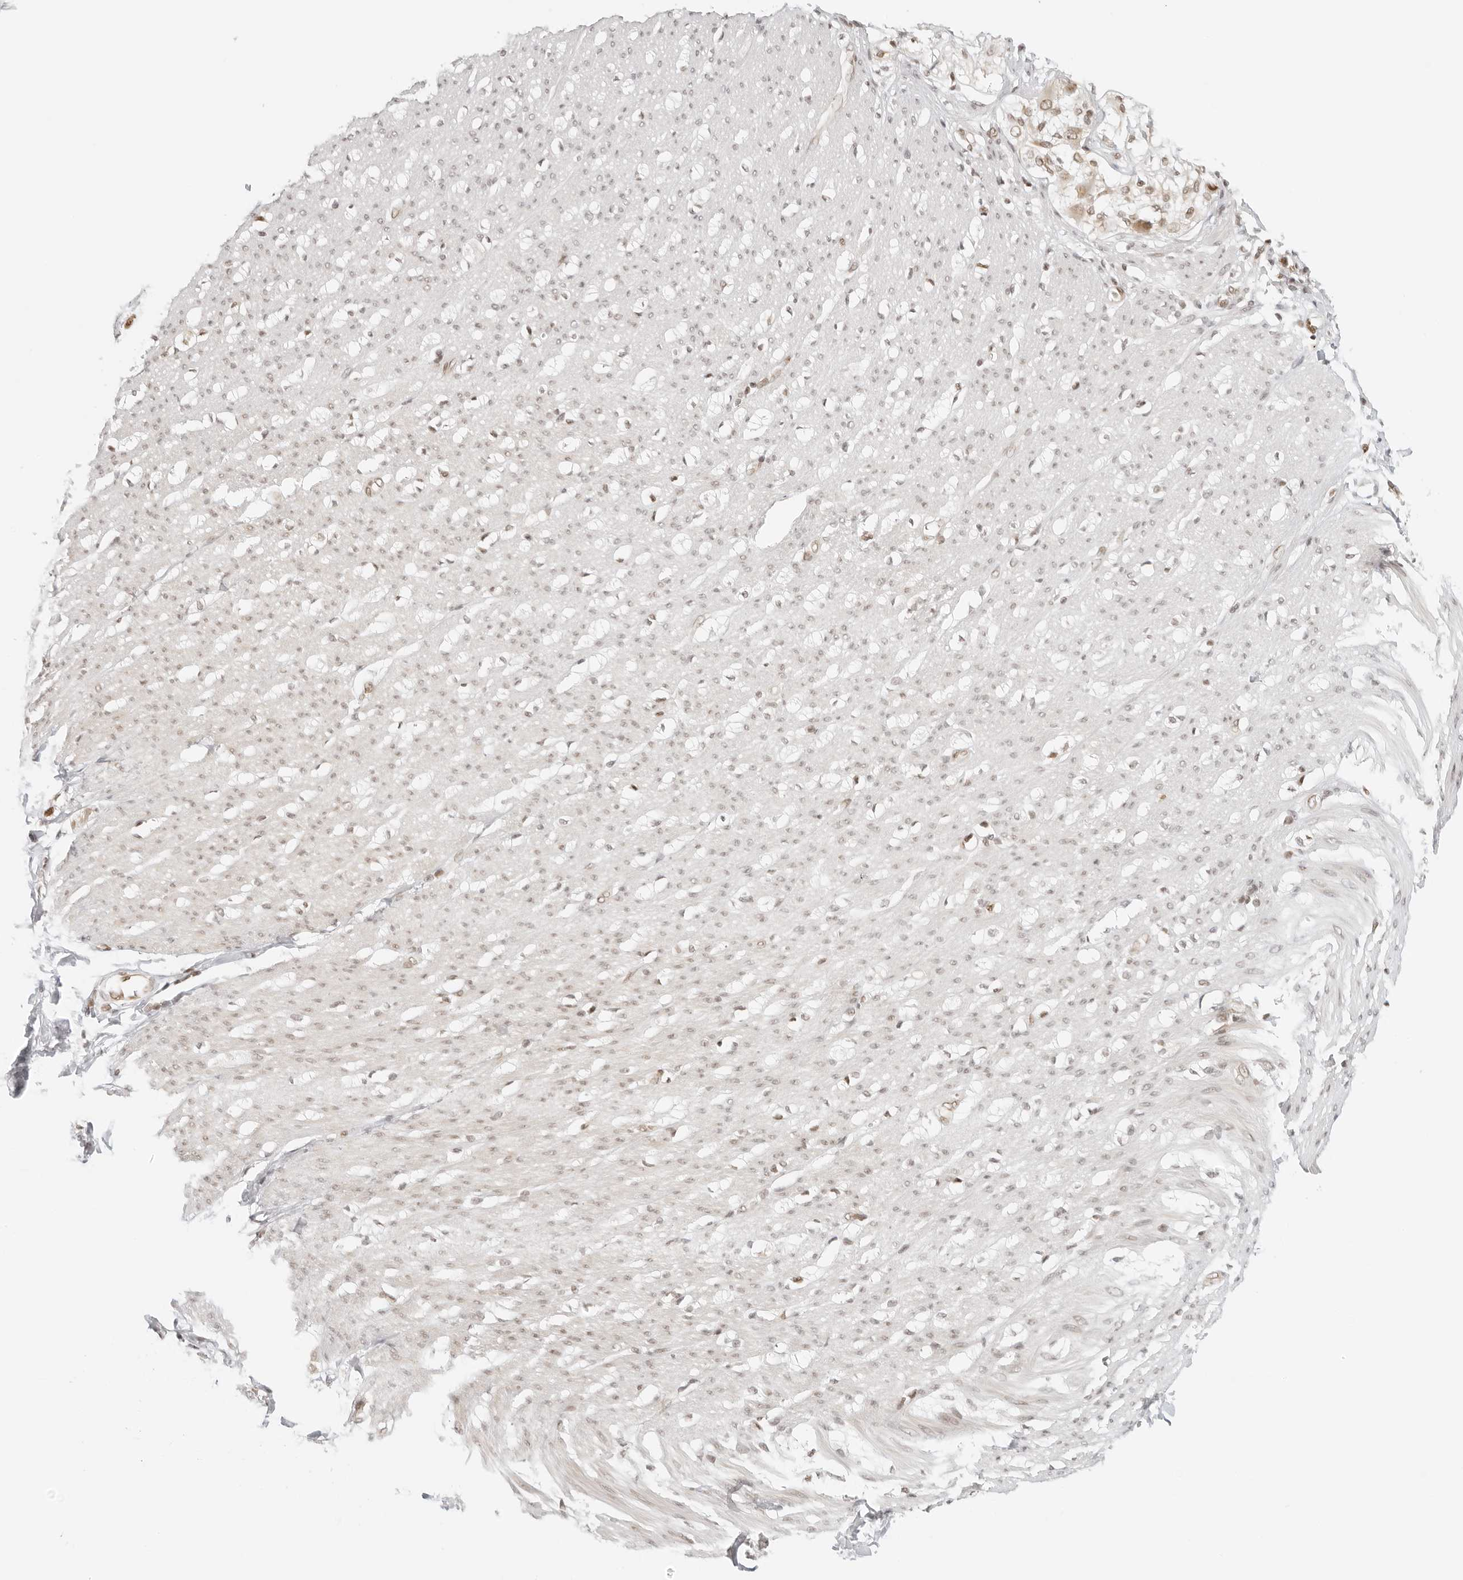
{"staining": {"intensity": "moderate", "quantity": "25%-75%", "location": "cytoplasmic/membranous,nuclear"}, "tissue": "smooth muscle", "cell_type": "Smooth muscle cells", "image_type": "normal", "snomed": [{"axis": "morphology", "description": "Normal tissue, NOS"}, {"axis": "morphology", "description": "Adenocarcinoma, NOS"}, {"axis": "topography", "description": "Colon"}, {"axis": "topography", "description": "Peripheral nerve tissue"}], "caption": "This is a histology image of IHC staining of benign smooth muscle, which shows moderate positivity in the cytoplasmic/membranous,nuclear of smooth muscle cells.", "gene": "RCC1", "patient": {"sex": "male", "age": 14}}